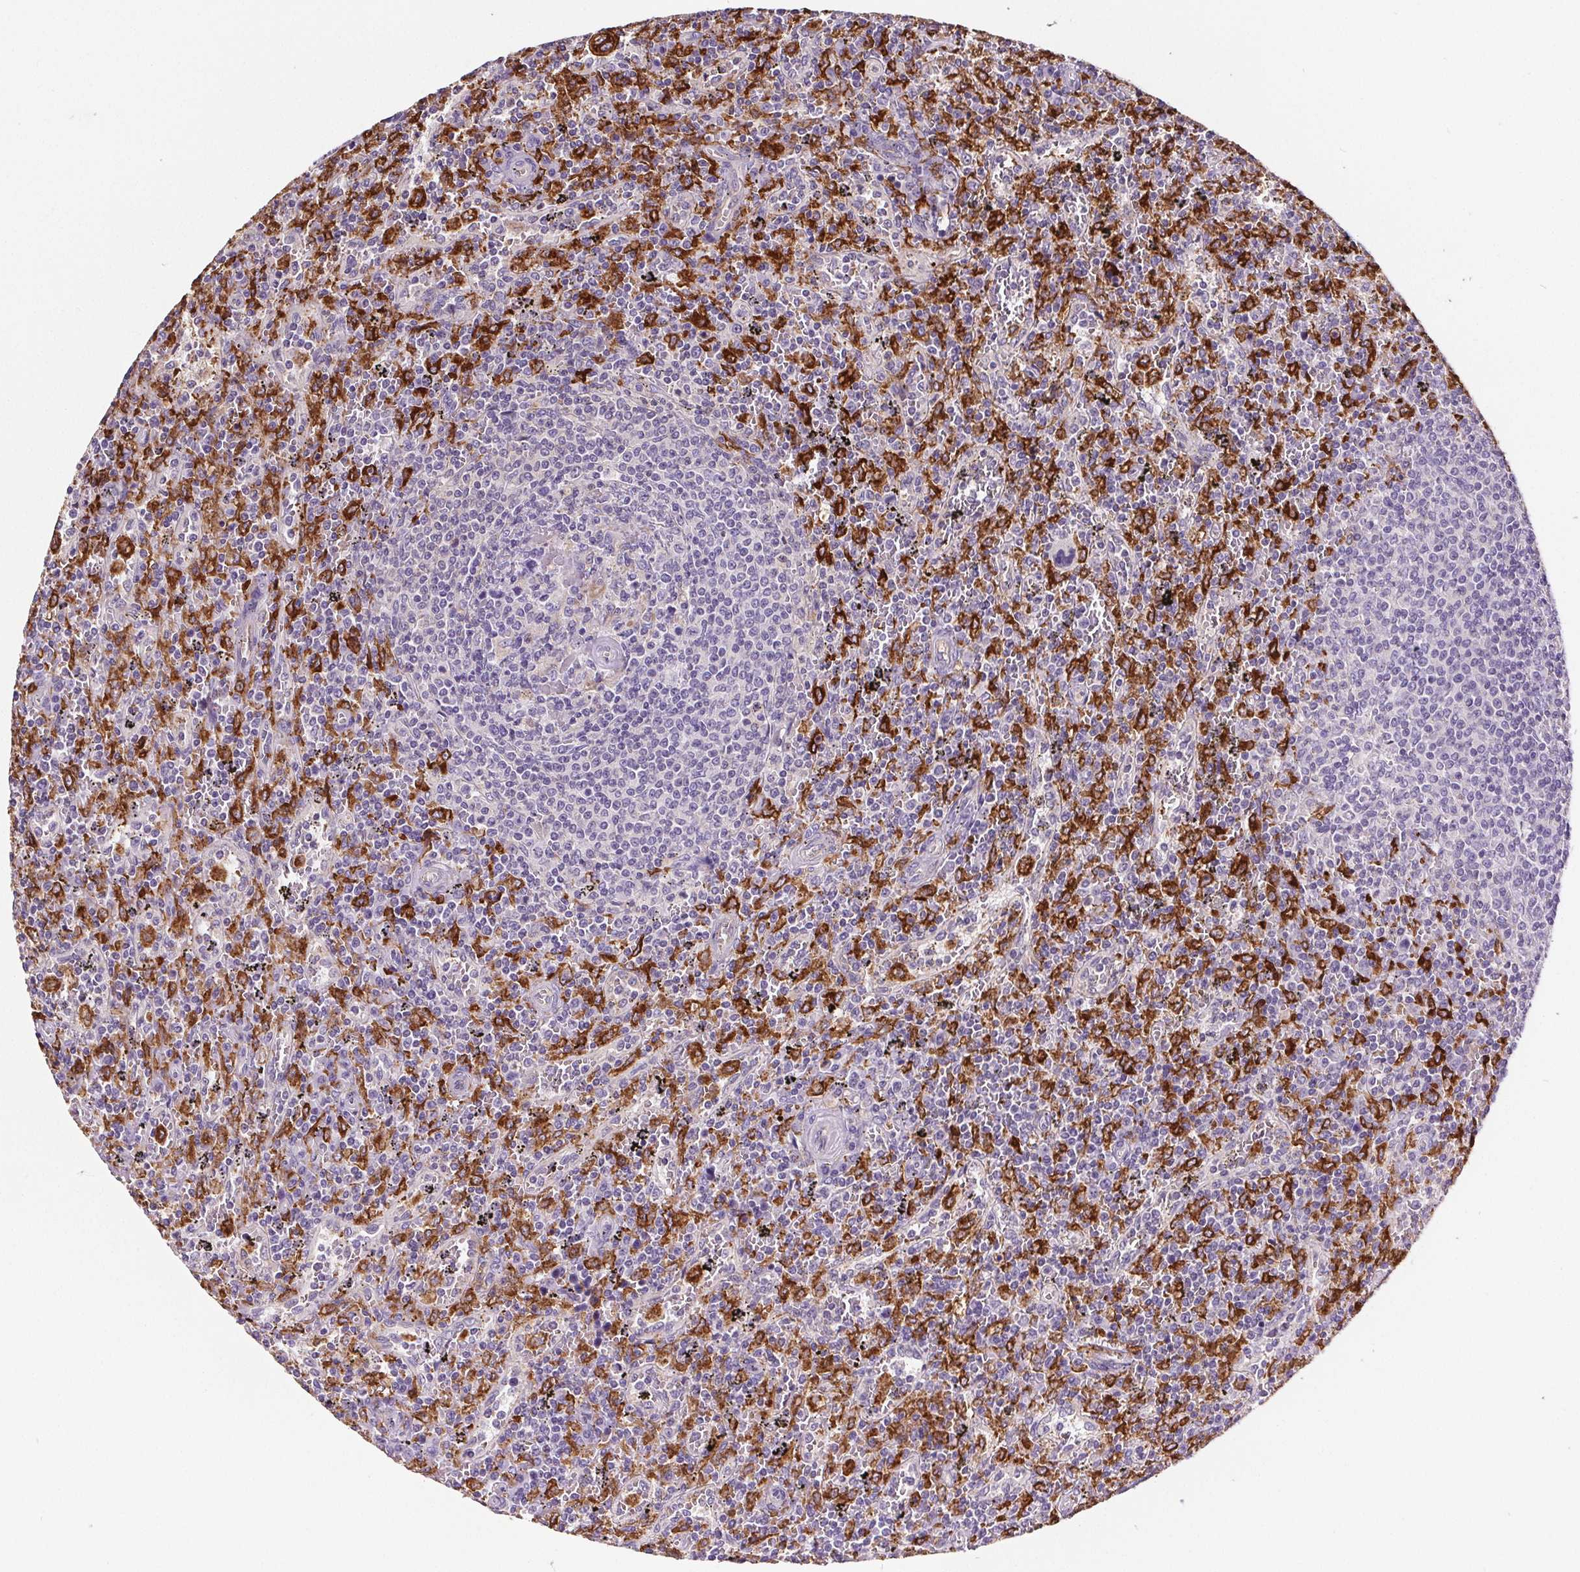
{"staining": {"intensity": "strong", "quantity": "25%-75%", "location": "cytoplasmic/membranous"}, "tissue": "lymphoma", "cell_type": "Tumor cells", "image_type": "cancer", "snomed": [{"axis": "morphology", "description": "Malignant lymphoma, non-Hodgkin's type, Low grade"}, {"axis": "topography", "description": "Spleen"}], "caption": "Immunohistochemical staining of human lymphoma reveals high levels of strong cytoplasmic/membranous positivity in approximately 25%-75% of tumor cells.", "gene": "CD5L", "patient": {"sex": "male", "age": 62}}